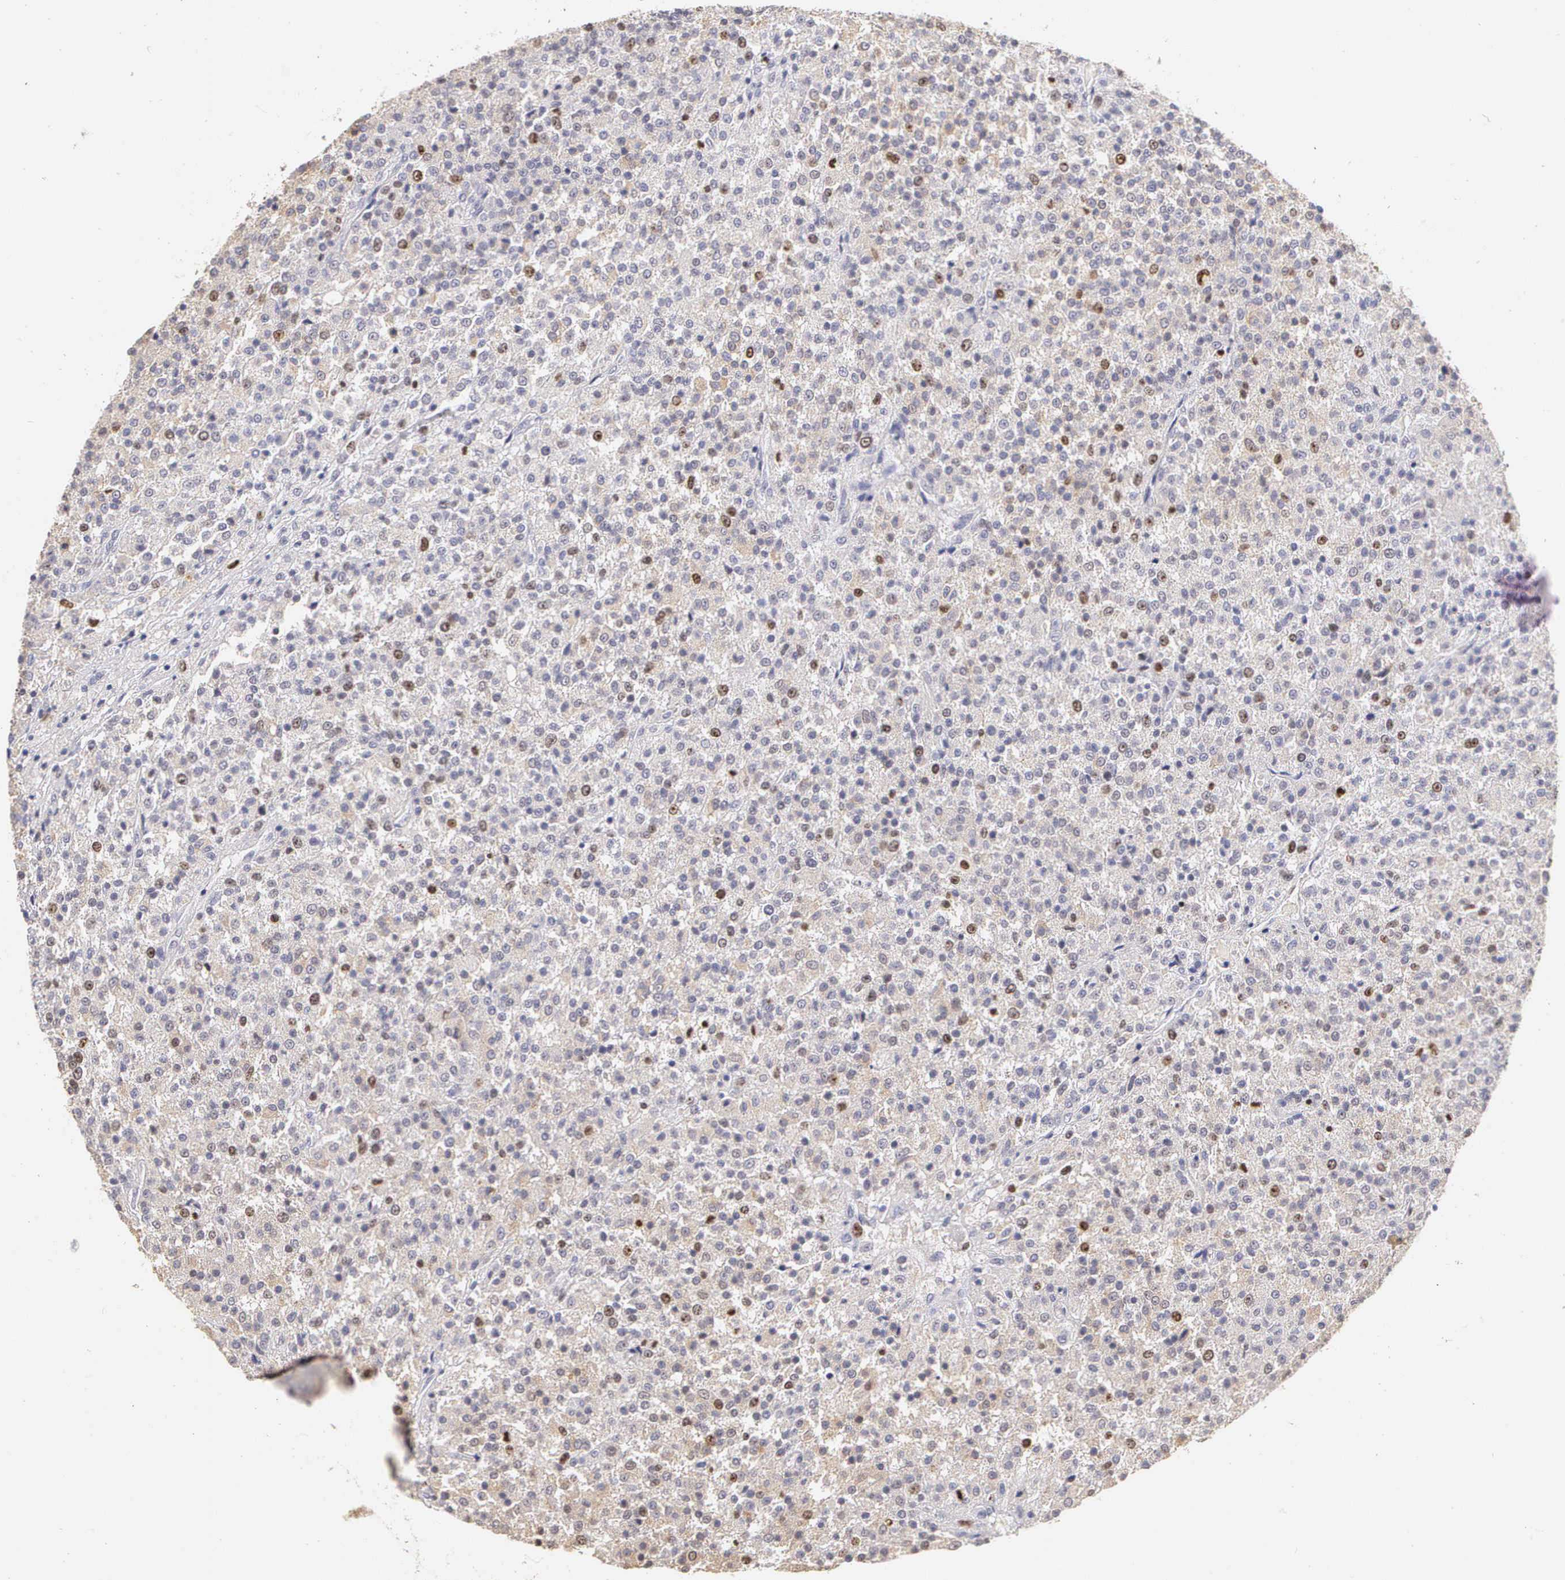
{"staining": {"intensity": "moderate", "quantity": "25%-75%", "location": "nuclear"}, "tissue": "testis cancer", "cell_type": "Tumor cells", "image_type": "cancer", "snomed": [{"axis": "morphology", "description": "Seminoma, NOS"}, {"axis": "topography", "description": "Testis"}], "caption": "Tumor cells show medium levels of moderate nuclear expression in approximately 25%-75% of cells in seminoma (testis).", "gene": "MKI67", "patient": {"sex": "male", "age": 59}}